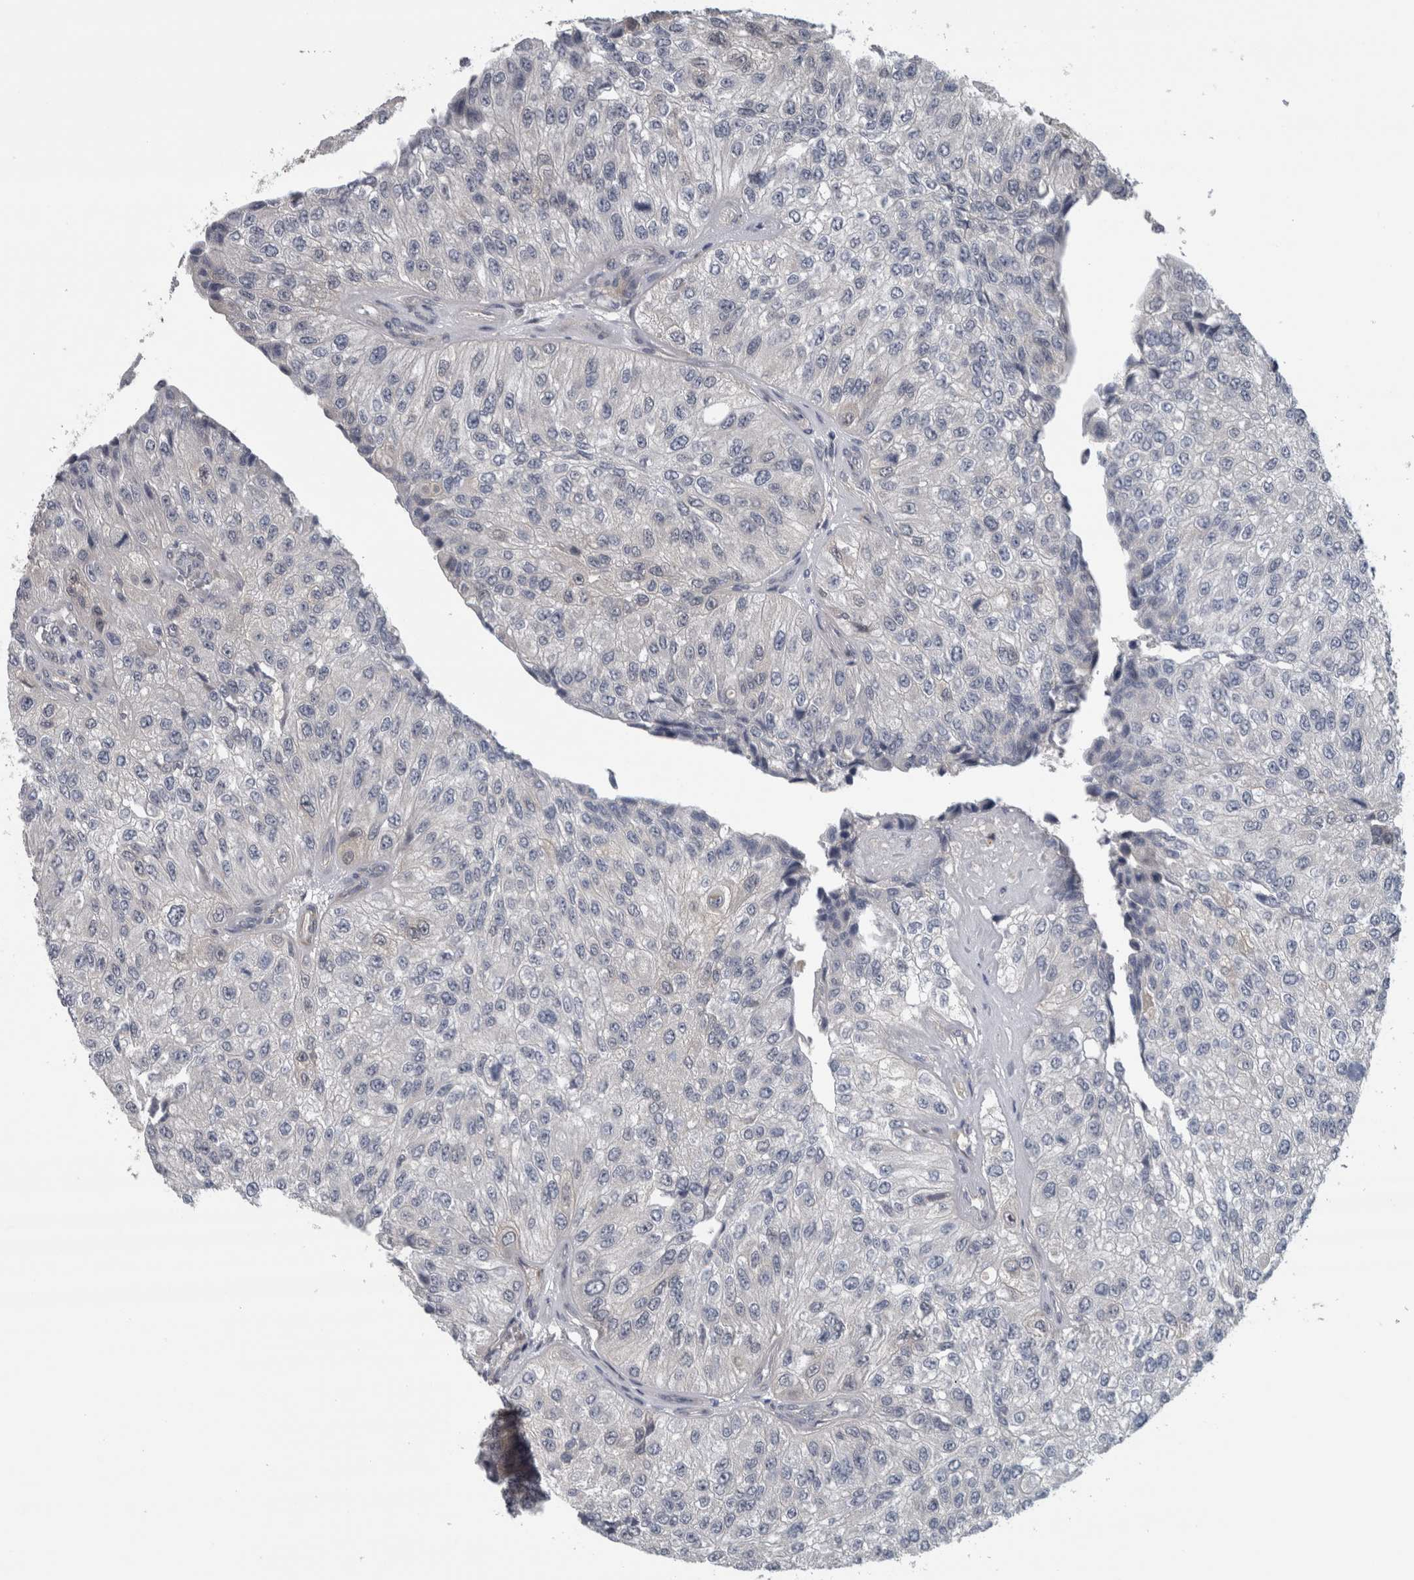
{"staining": {"intensity": "negative", "quantity": "none", "location": "none"}, "tissue": "urothelial cancer", "cell_type": "Tumor cells", "image_type": "cancer", "snomed": [{"axis": "morphology", "description": "Urothelial carcinoma, High grade"}, {"axis": "topography", "description": "Kidney"}, {"axis": "topography", "description": "Urinary bladder"}], "caption": "High magnification brightfield microscopy of urothelial cancer stained with DAB (3,3'-diaminobenzidine) (brown) and counterstained with hematoxylin (blue): tumor cells show no significant staining.", "gene": "NAPRT", "patient": {"sex": "male", "age": 77}}